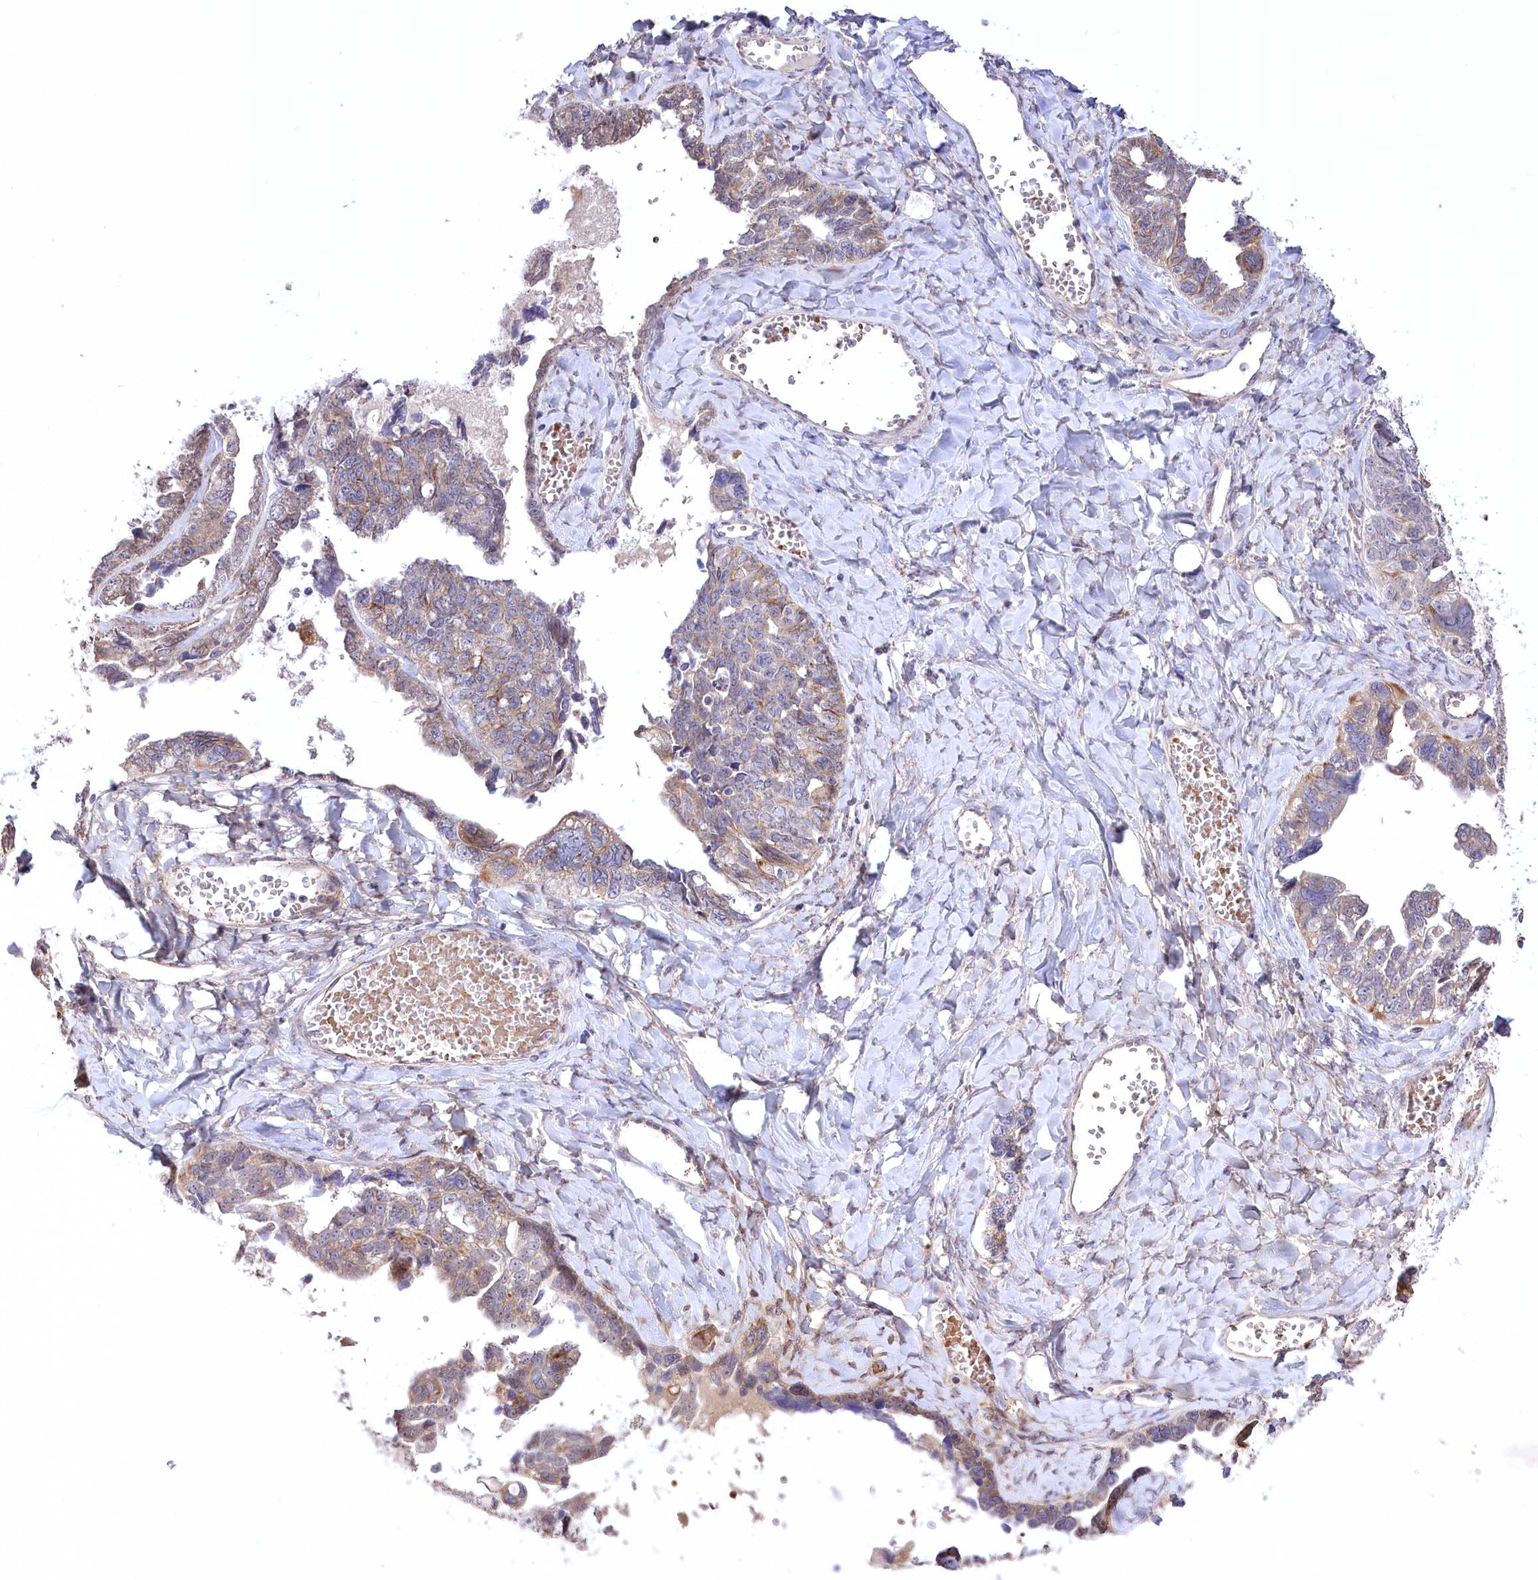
{"staining": {"intensity": "weak", "quantity": "25%-75%", "location": "cytoplasmic/membranous"}, "tissue": "ovarian cancer", "cell_type": "Tumor cells", "image_type": "cancer", "snomed": [{"axis": "morphology", "description": "Cystadenocarcinoma, serous, NOS"}, {"axis": "topography", "description": "Ovary"}], "caption": "Brown immunohistochemical staining in ovarian cancer reveals weak cytoplasmic/membranous staining in about 25%-75% of tumor cells. (brown staining indicates protein expression, while blue staining denotes nuclei).", "gene": "TRUB1", "patient": {"sex": "female", "age": 79}}